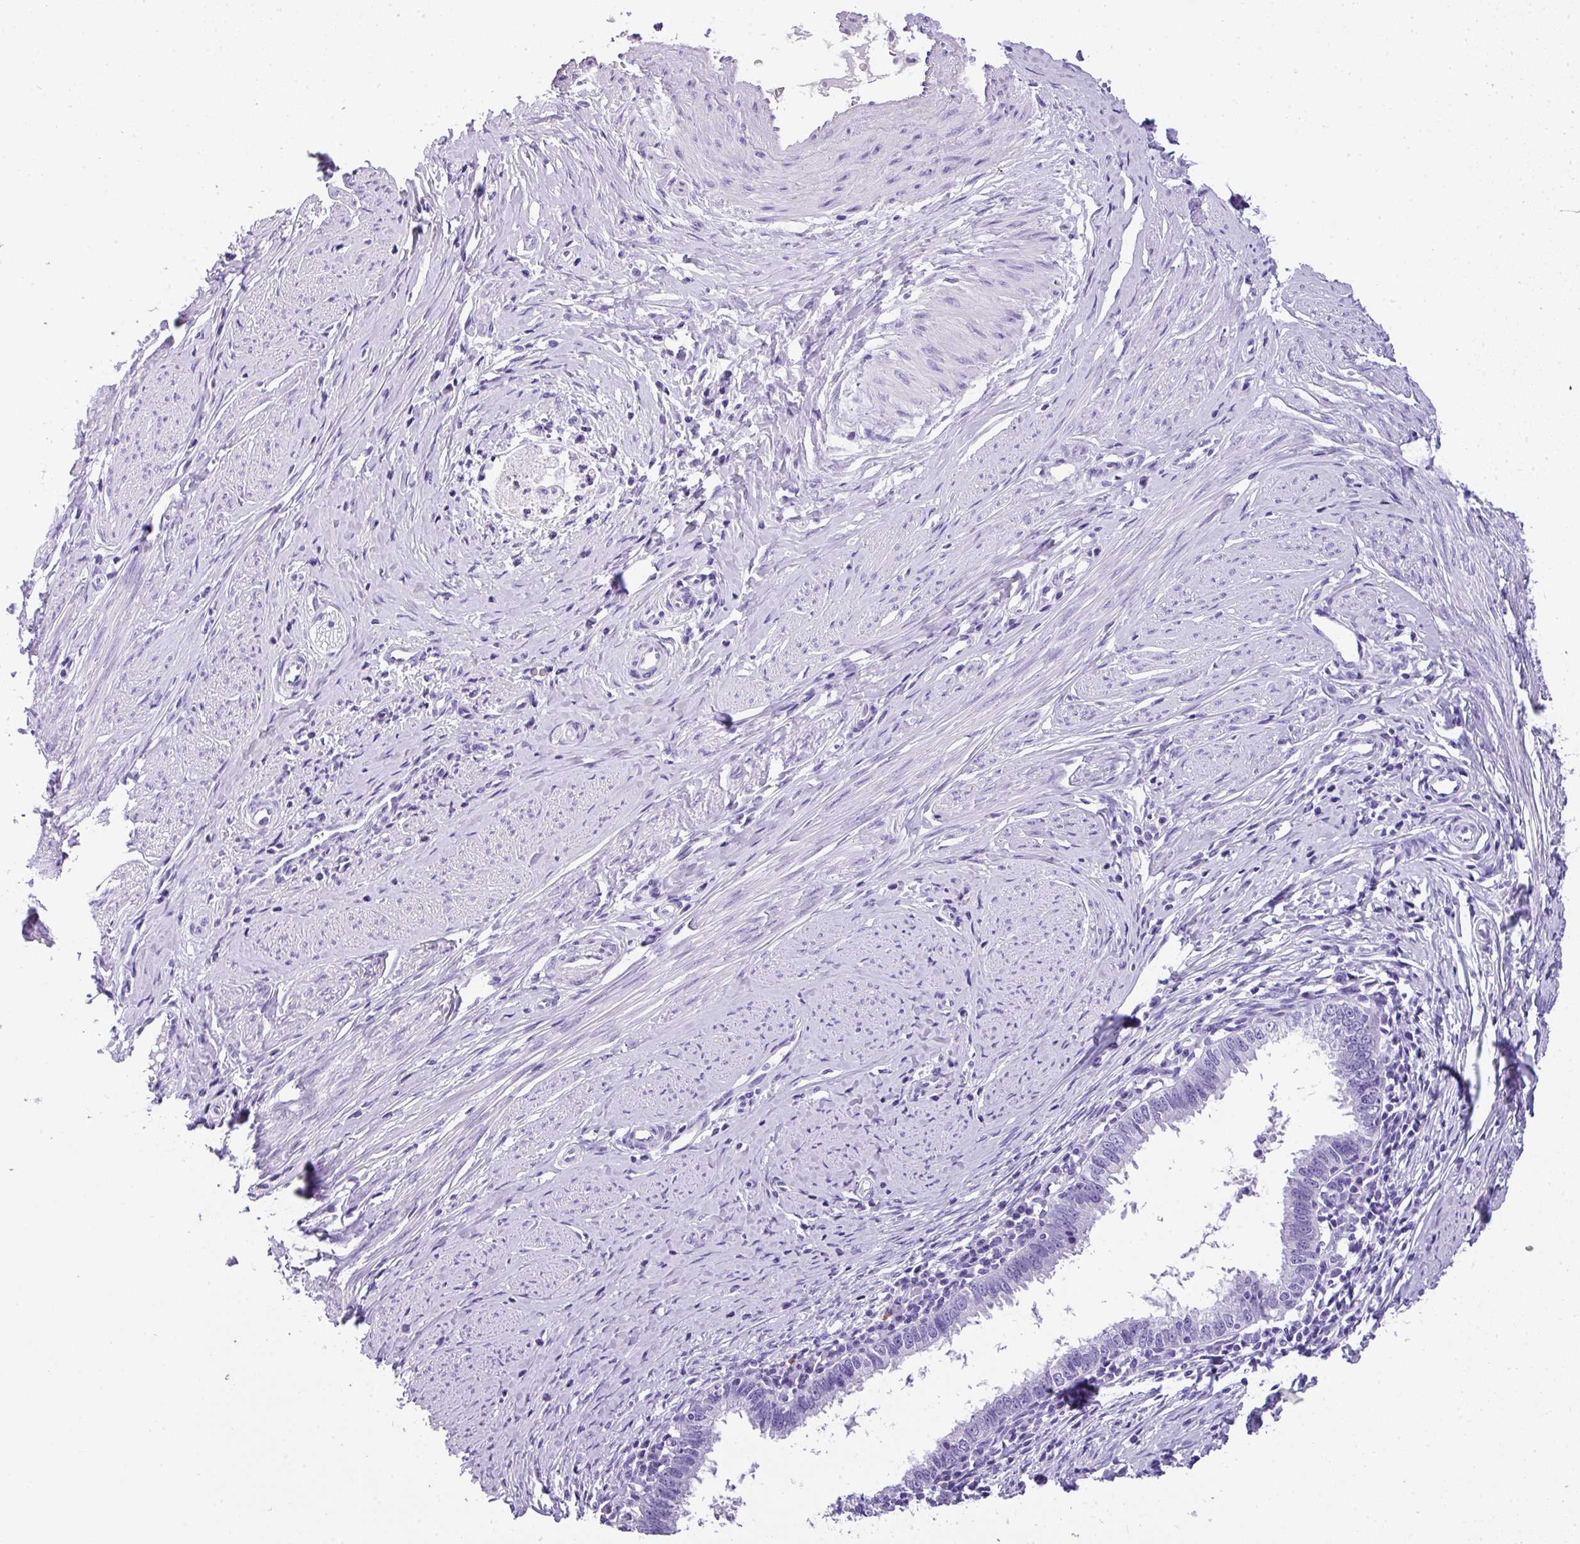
{"staining": {"intensity": "negative", "quantity": "none", "location": "none"}, "tissue": "cervical cancer", "cell_type": "Tumor cells", "image_type": "cancer", "snomed": [{"axis": "morphology", "description": "Adenocarcinoma, NOS"}, {"axis": "topography", "description": "Cervix"}], "caption": "Tumor cells are negative for brown protein staining in cervical cancer (adenocarcinoma). (Brightfield microscopy of DAB immunohistochemistry (IHC) at high magnification).", "gene": "MUC21", "patient": {"sex": "female", "age": 36}}